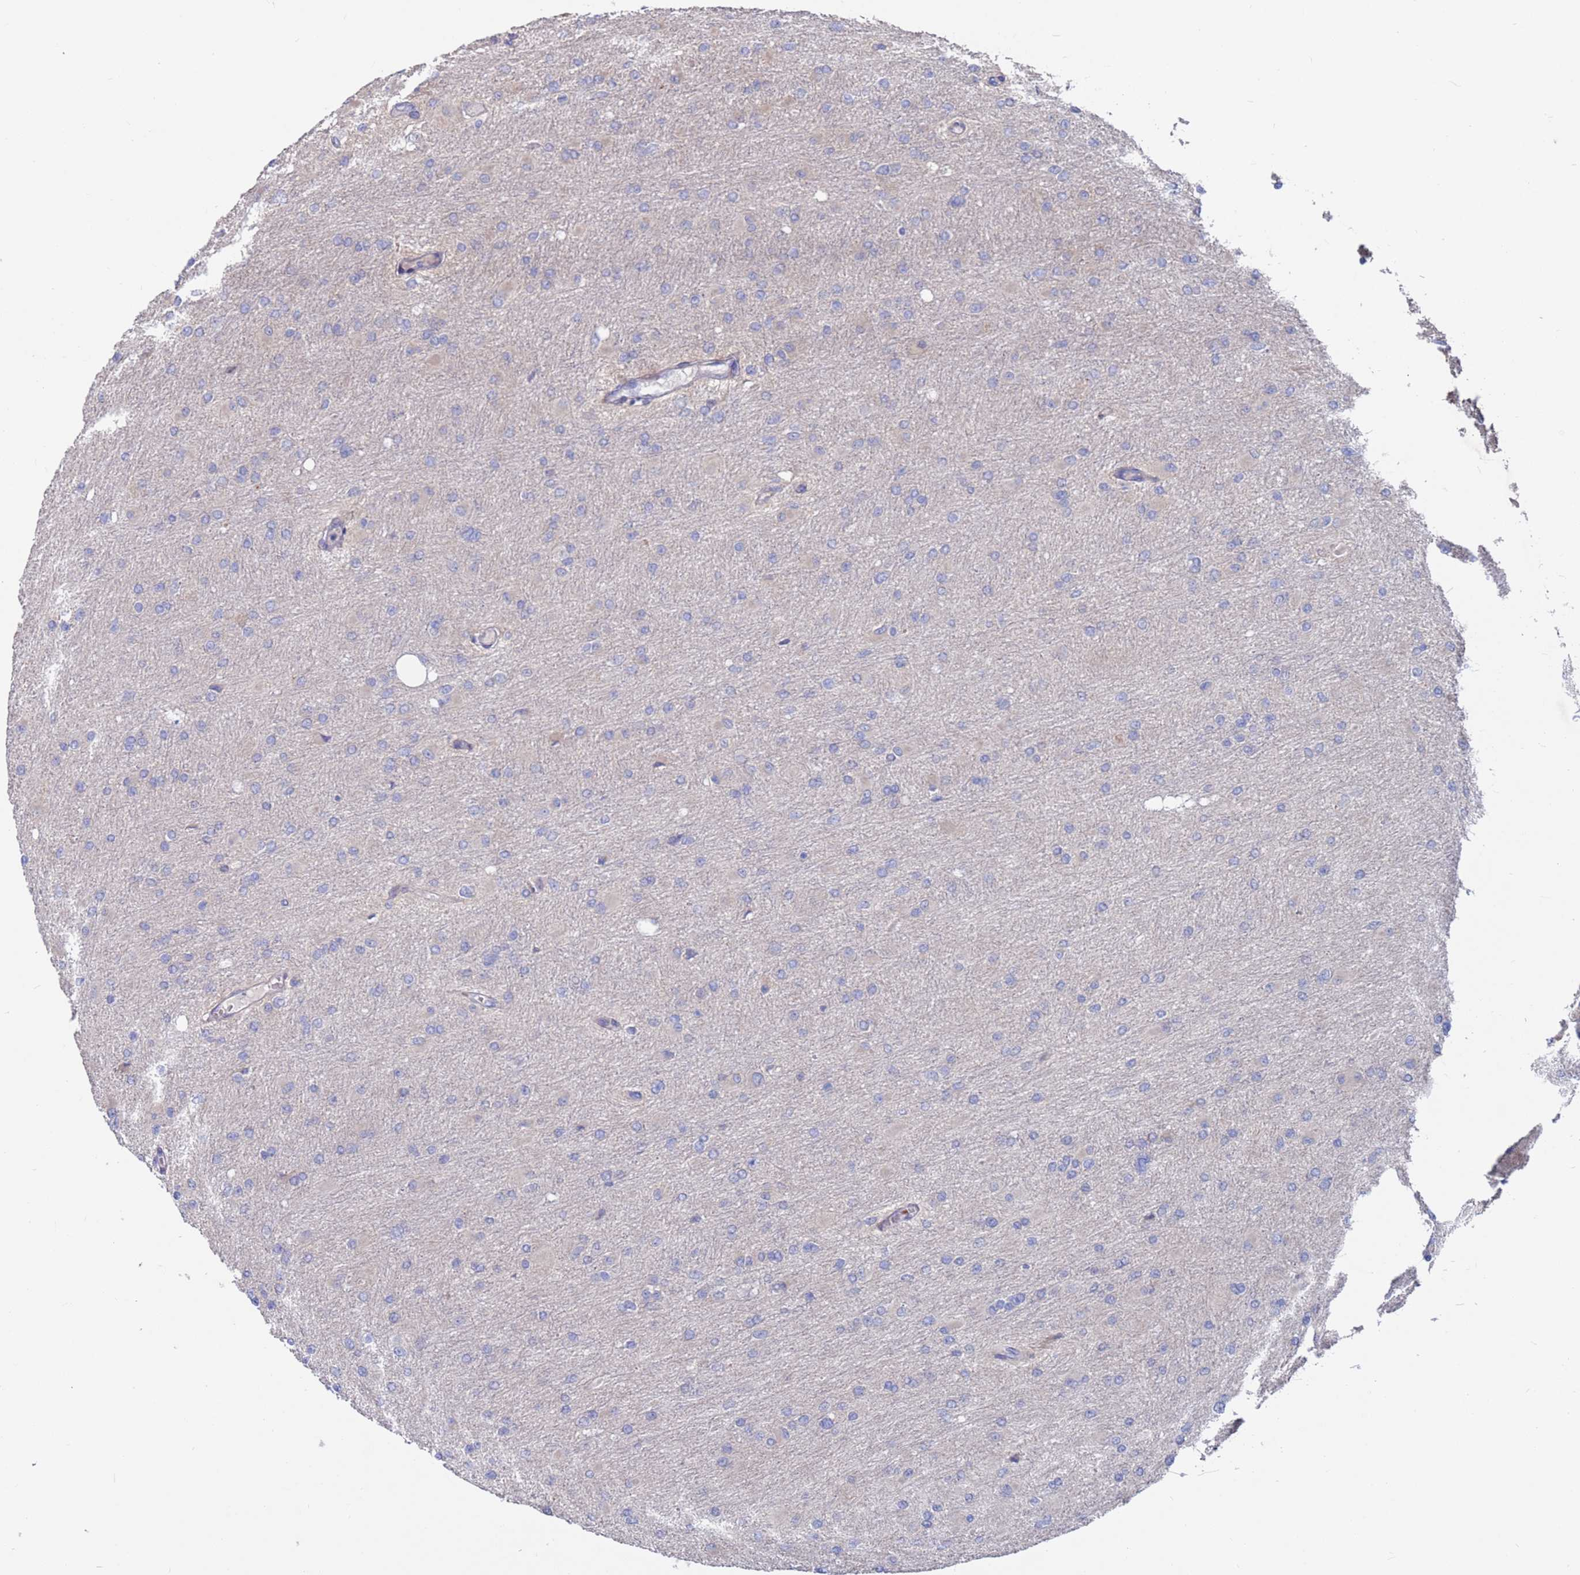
{"staining": {"intensity": "negative", "quantity": "none", "location": "none"}, "tissue": "glioma", "cell_type": "Tumor cells", "image_type": "cancer", "snomed": [{"axis": "morphology", "description": "Glioma, malignant, High grade"}, {"axis": "topography", "description": "Cerebral cortex"}], "caption": "IHC of human malignant glioma (high-grade) demonstrates no positivity in tumor cells.", "gene": "FBXO27", "patient": {"sex": "female", "age": 36}}